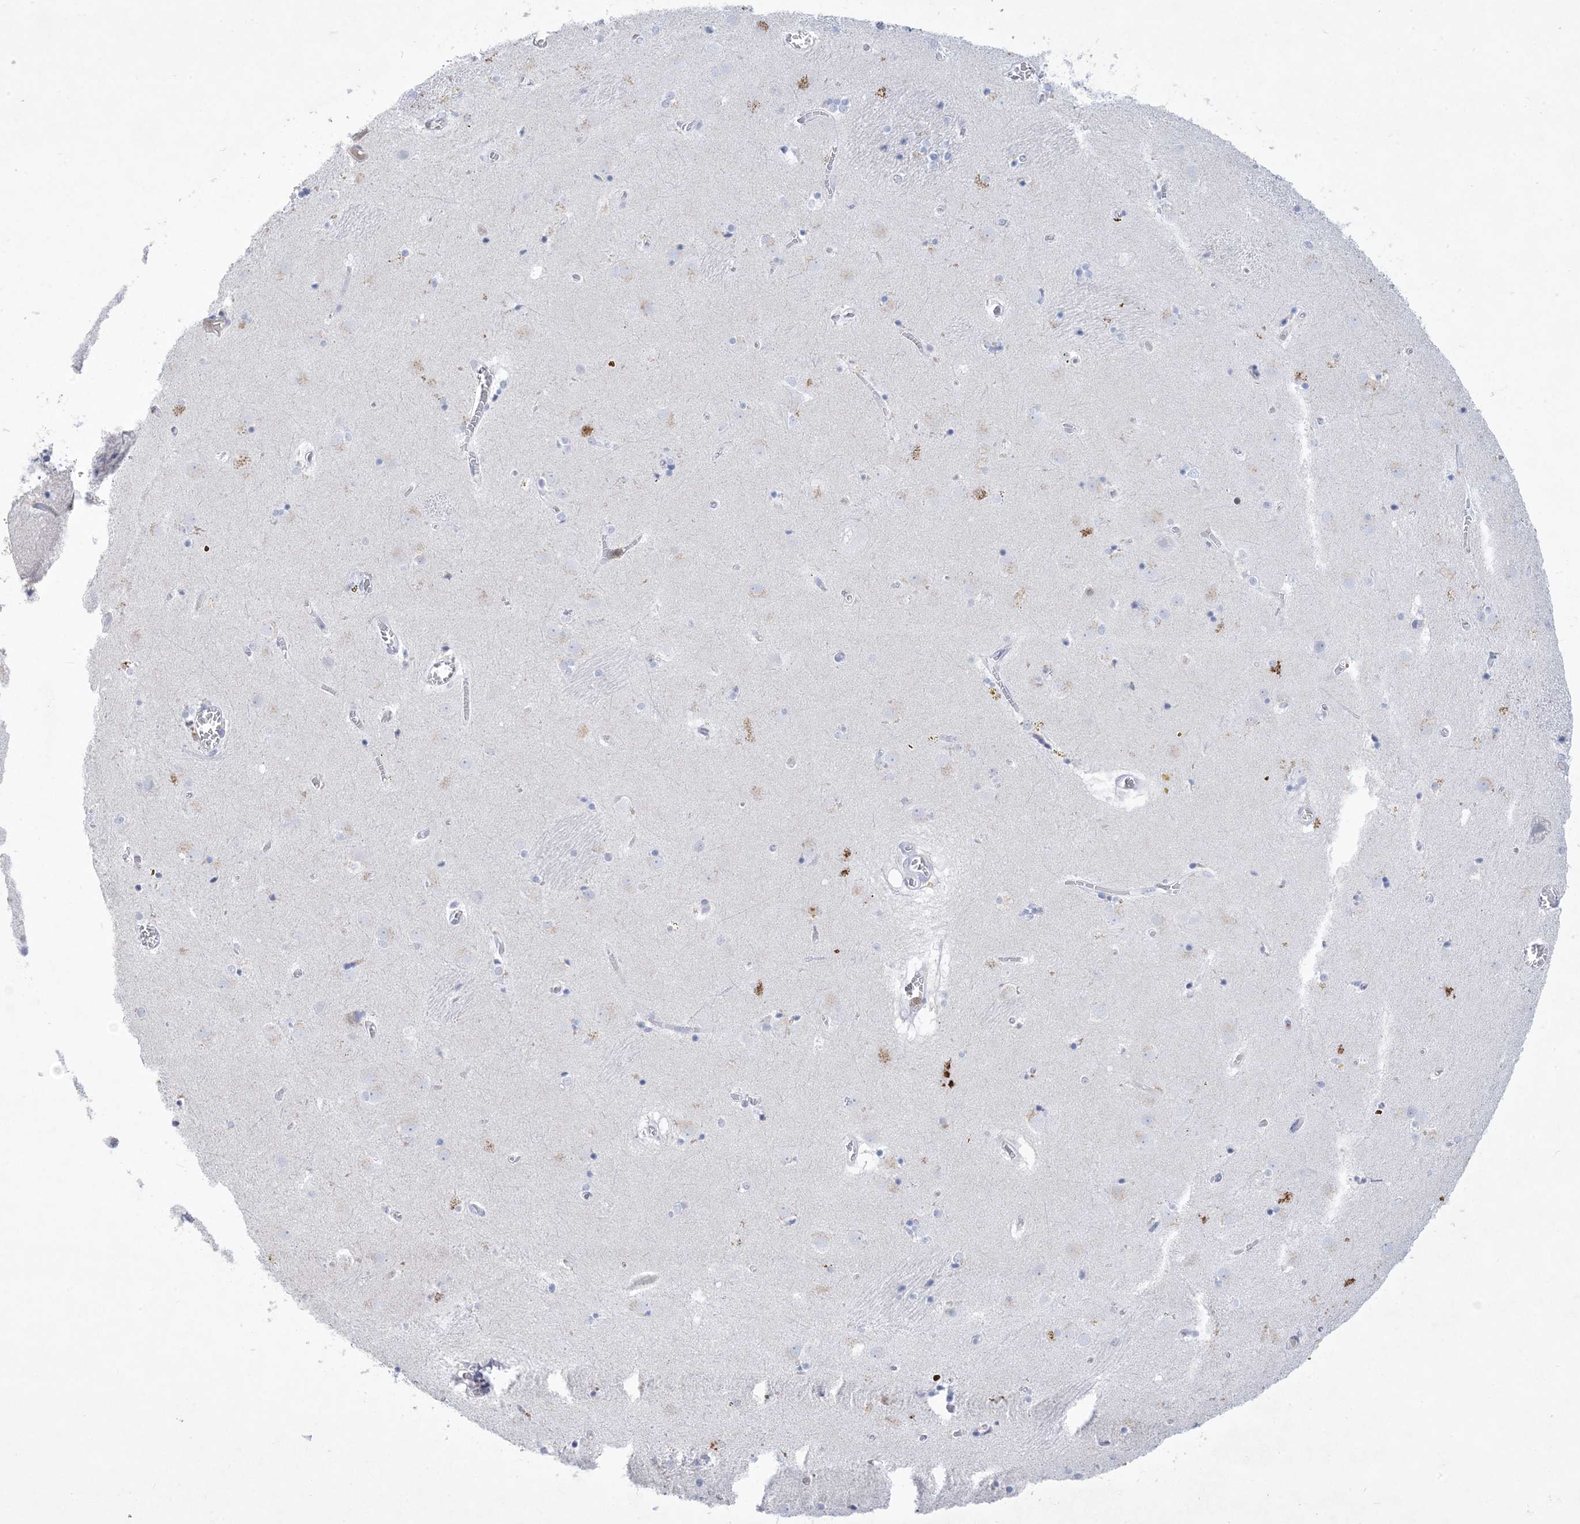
{"staining": {"intensity": "negative", "quantity": "none", "location": "none"}, "tissue": "caudate", "cell_type": "Glial cells", "image_type": "normal", "snomed": [{"axis": "morphology", "description": "Normal tissue, NOS"}, {"axis": "topography", "description": "Lateral ventricle wall"}], "caption": "Glial cells show no significant protein staining in unremarkable caudate. (DAB (3,3'-diaminobenzidine) immunohistochemistry (IHC) with hematoxylin counter stain).", "gene": "PSD4", "patient": {"sex": "male", "age": 70}}